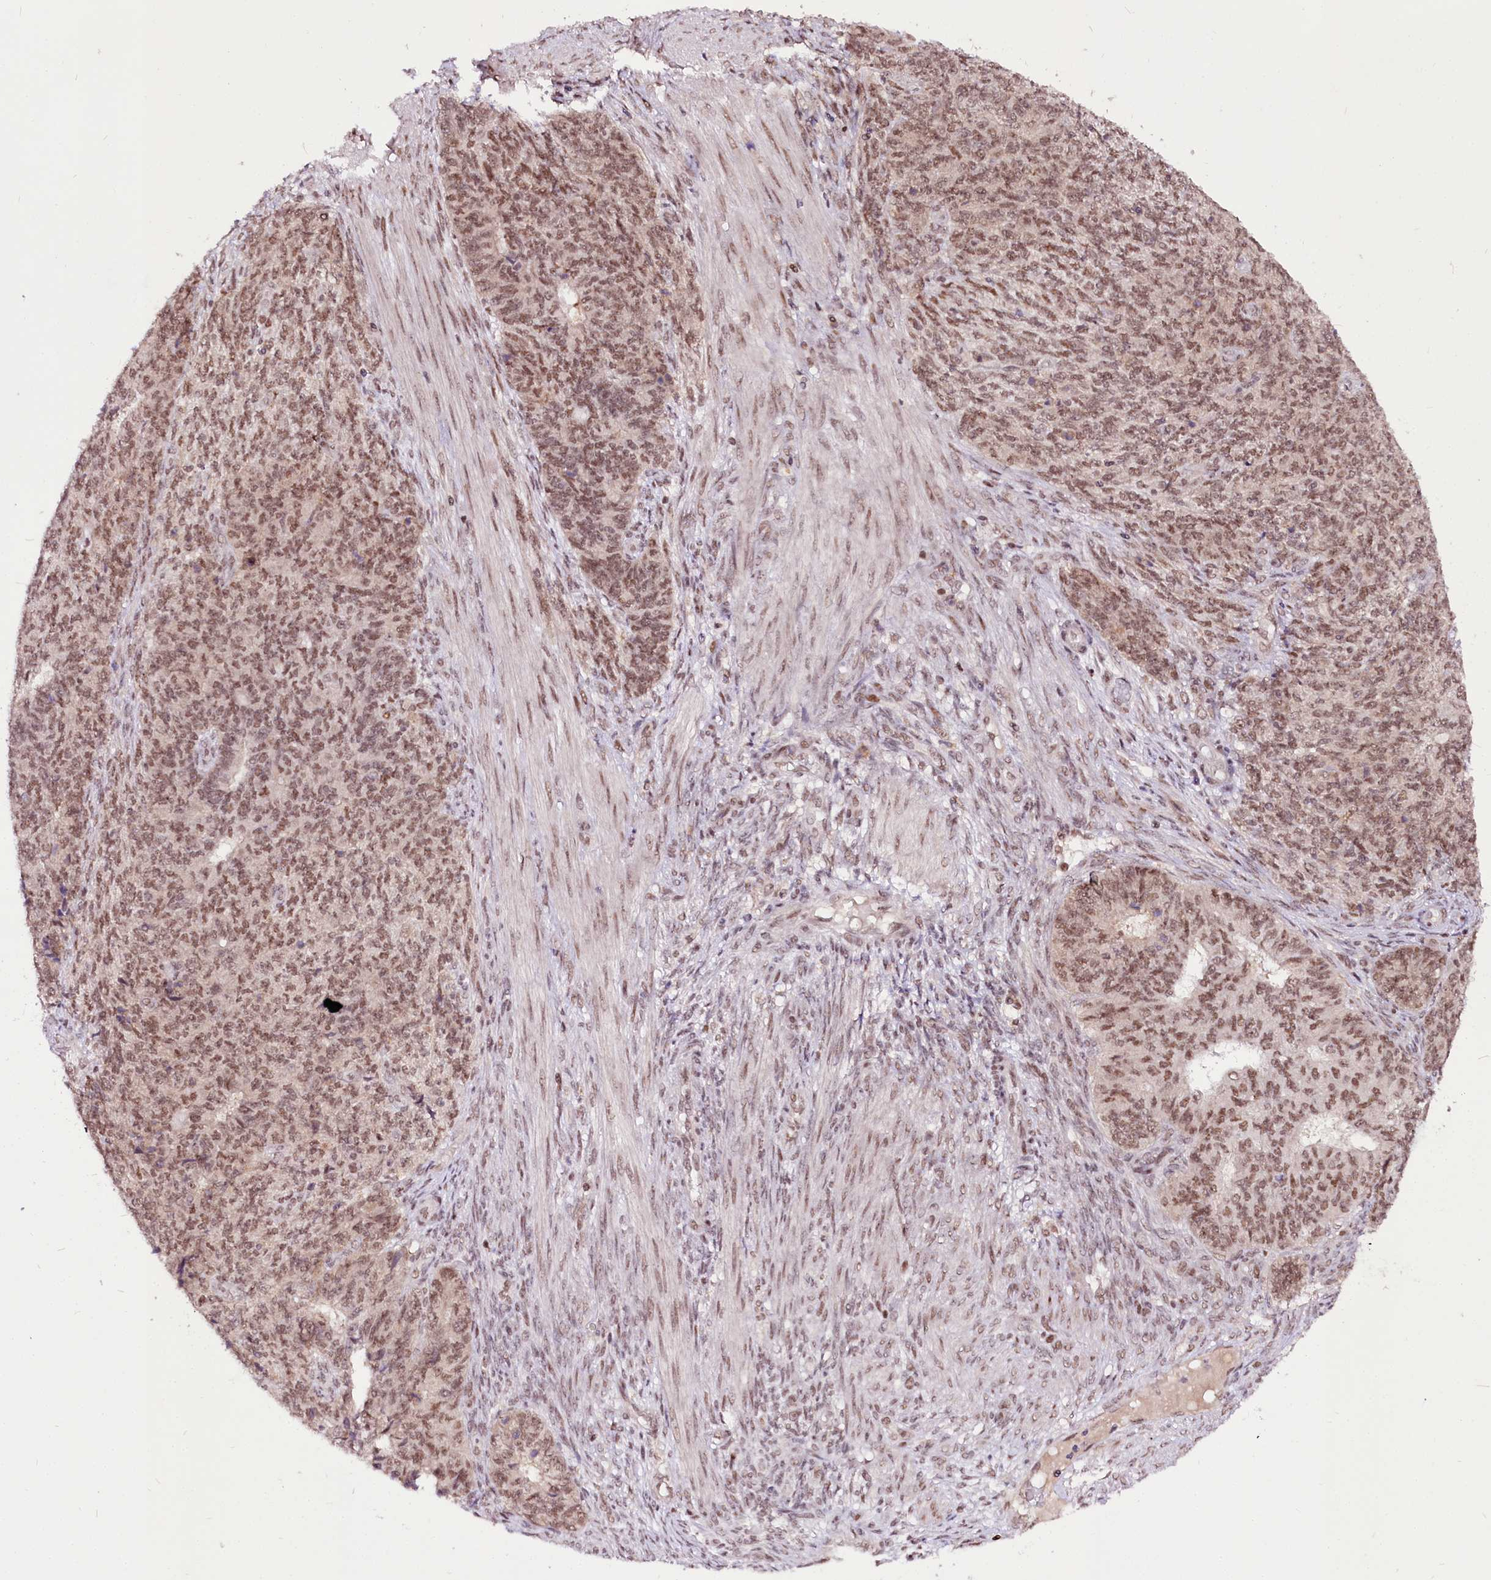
{"staining": {"intensity": "moderate", "quantity": ">75%", "location": "nuclear"}, "tissue": "endometrial cancer", "cell_type": "Tumor cells", "image_type": "cancer", "snomed": [{"axis": "morphology", "description": "Adenocarcinoma, NOS"}, {"axis": "topography", "description": "Endometrium"}], "caption": "A micrograph of human endometrial adenocarcinoma stained for a protein displays moderate nuclear brown staining in tumor cells. Using DAB (brown) and hematoxylin (blue) stains, captured at high magnification using brightfield microscopy.", "gene": "POLA2", "patient": {"sex": "female", "age": 32}}